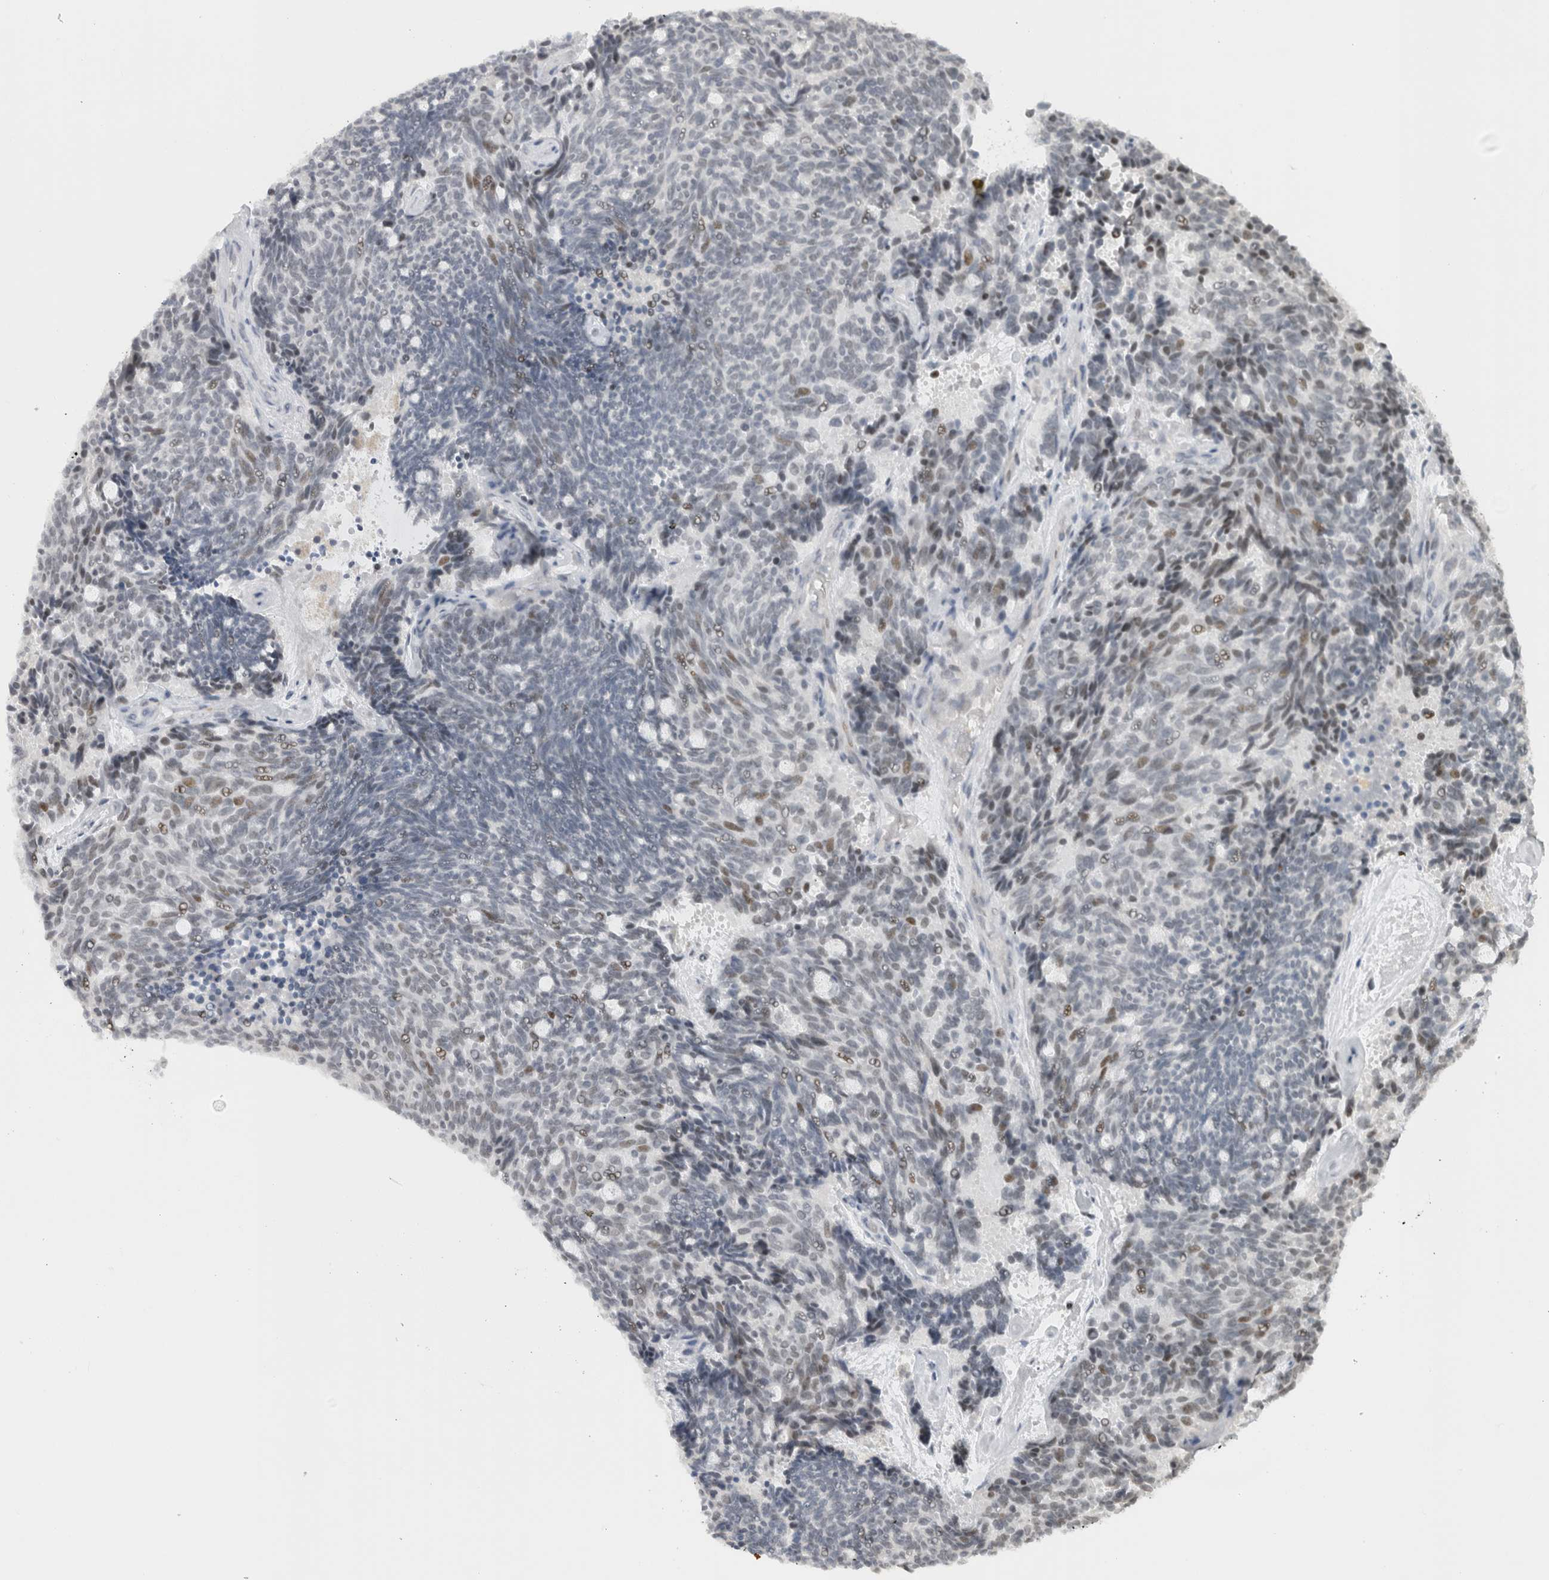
{"staining": {"intensity": "moderate", "quantity": "<25%", "location": "nuclear"}, "tissue": "carcinoid", "cell_type": "Tumor cells", "image_type": "cancer", "snomed": [{"axis": "morphology", "description": "Carcinoid, malignant, NOS"}, {"axis": "topography", "description": "Pancreas"}], "caption": "This is an image of IHC staining of carcinoid, which shows moderate staining in the nuclear of tumor cells.", "gene": "HNRNPR", "patient": {"sex": "female", "age": 54}}